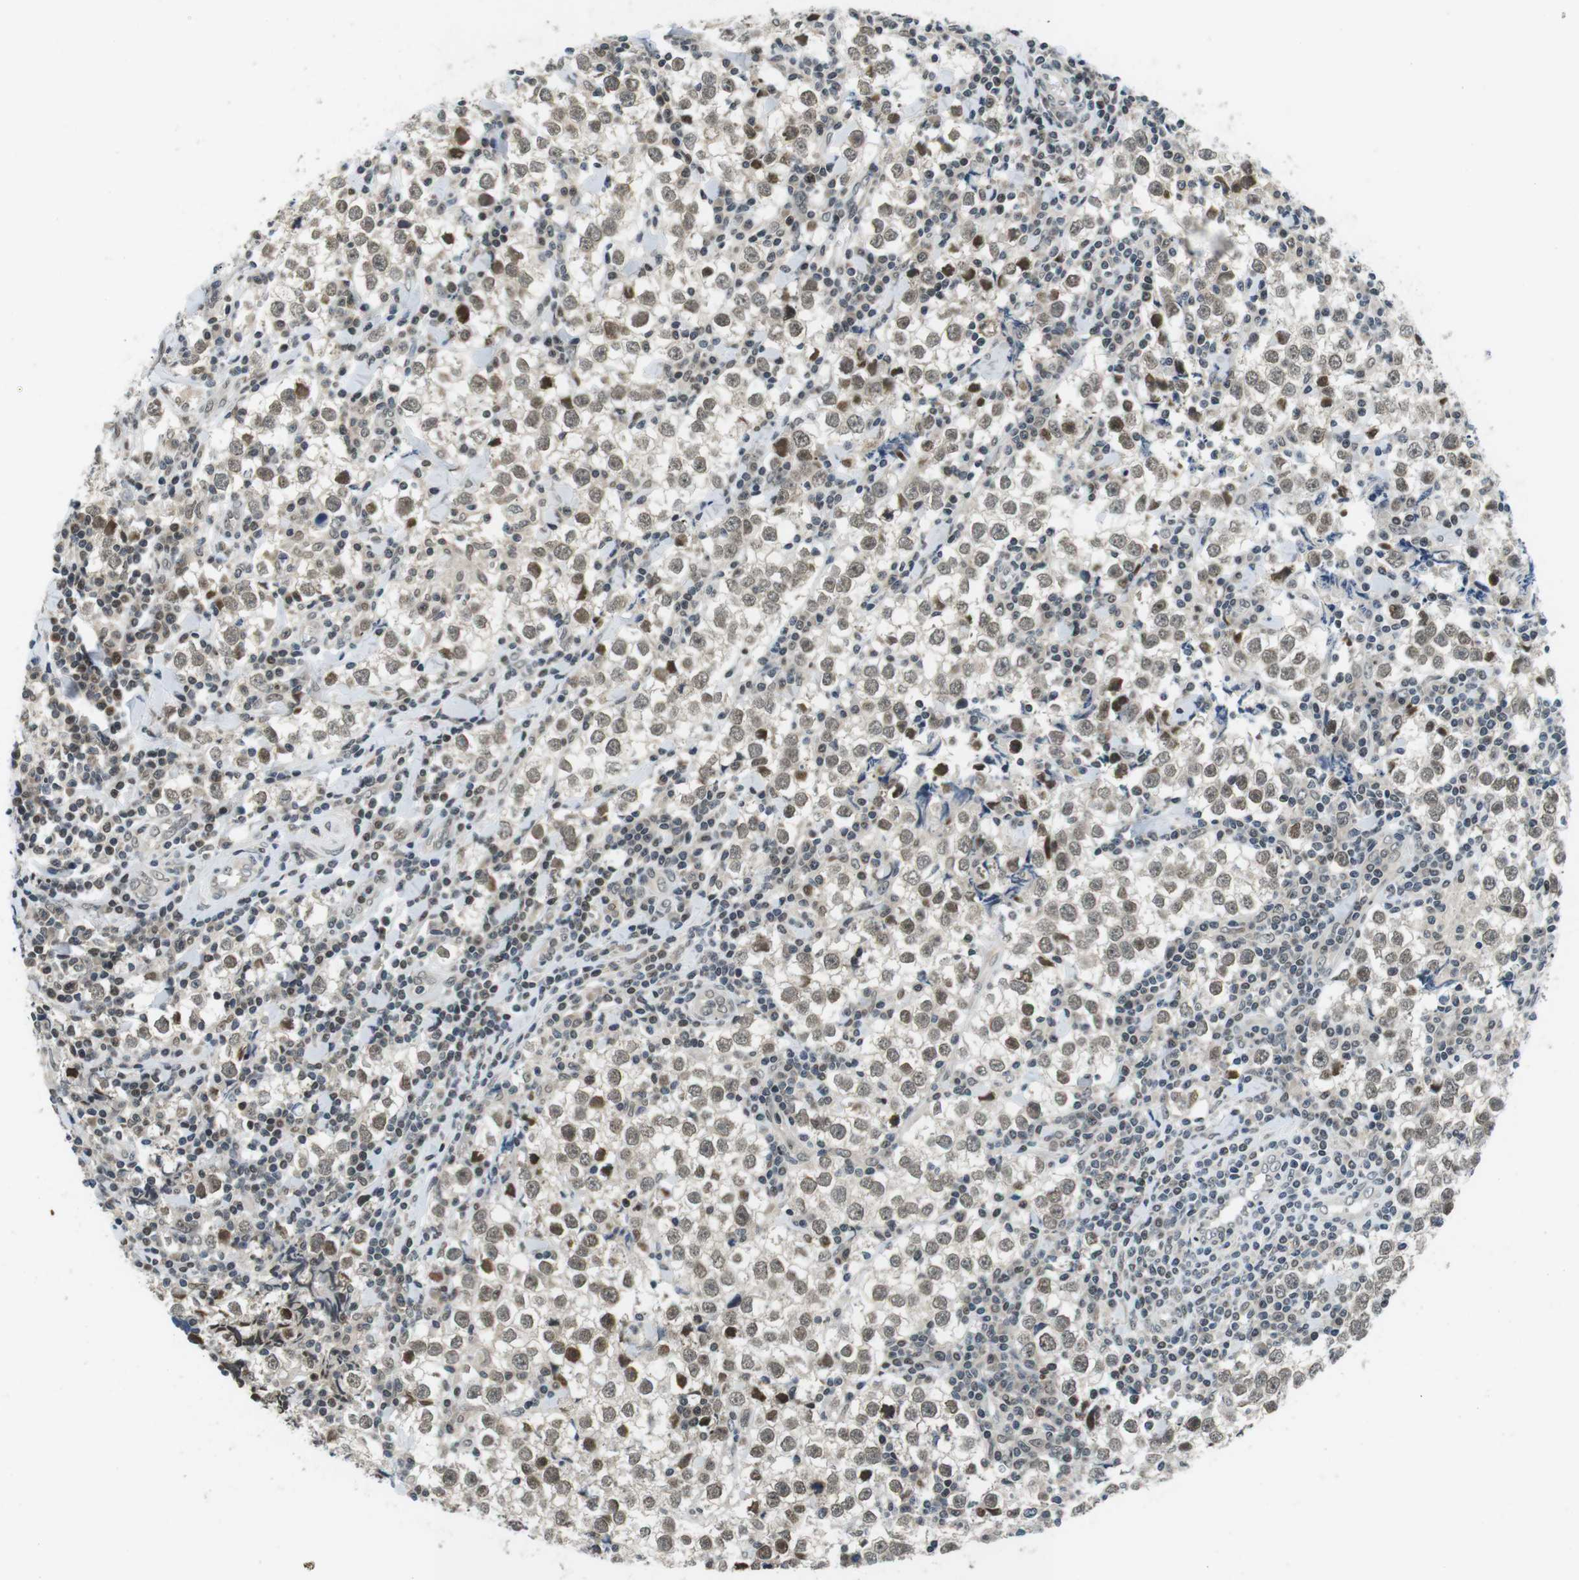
{"staining": {"intensity": "weak", "quantity": ">75%", "location": "nuclear"}, "tissue": "testis cancer", "cell_type": "Tumor cells", "image_type": "cancer", "snomed": [{"axis": "morphology", "description": "Seminoma, NOS"}, {"axis": "morphology", "description": "Carcinoma, Embryonal, NOS"}, {"axis": "topography", "description": "Testis"}], "caption": "Immunohistochemistry (IHC) histopathology image of testis embryonal carcinoma stained for a protein (brown), which displays low levels of weak nuclear staining in approximately >75% of tumor cells.", "gene": "NEK4", "patient": {"sex": "male", "age": 36}}